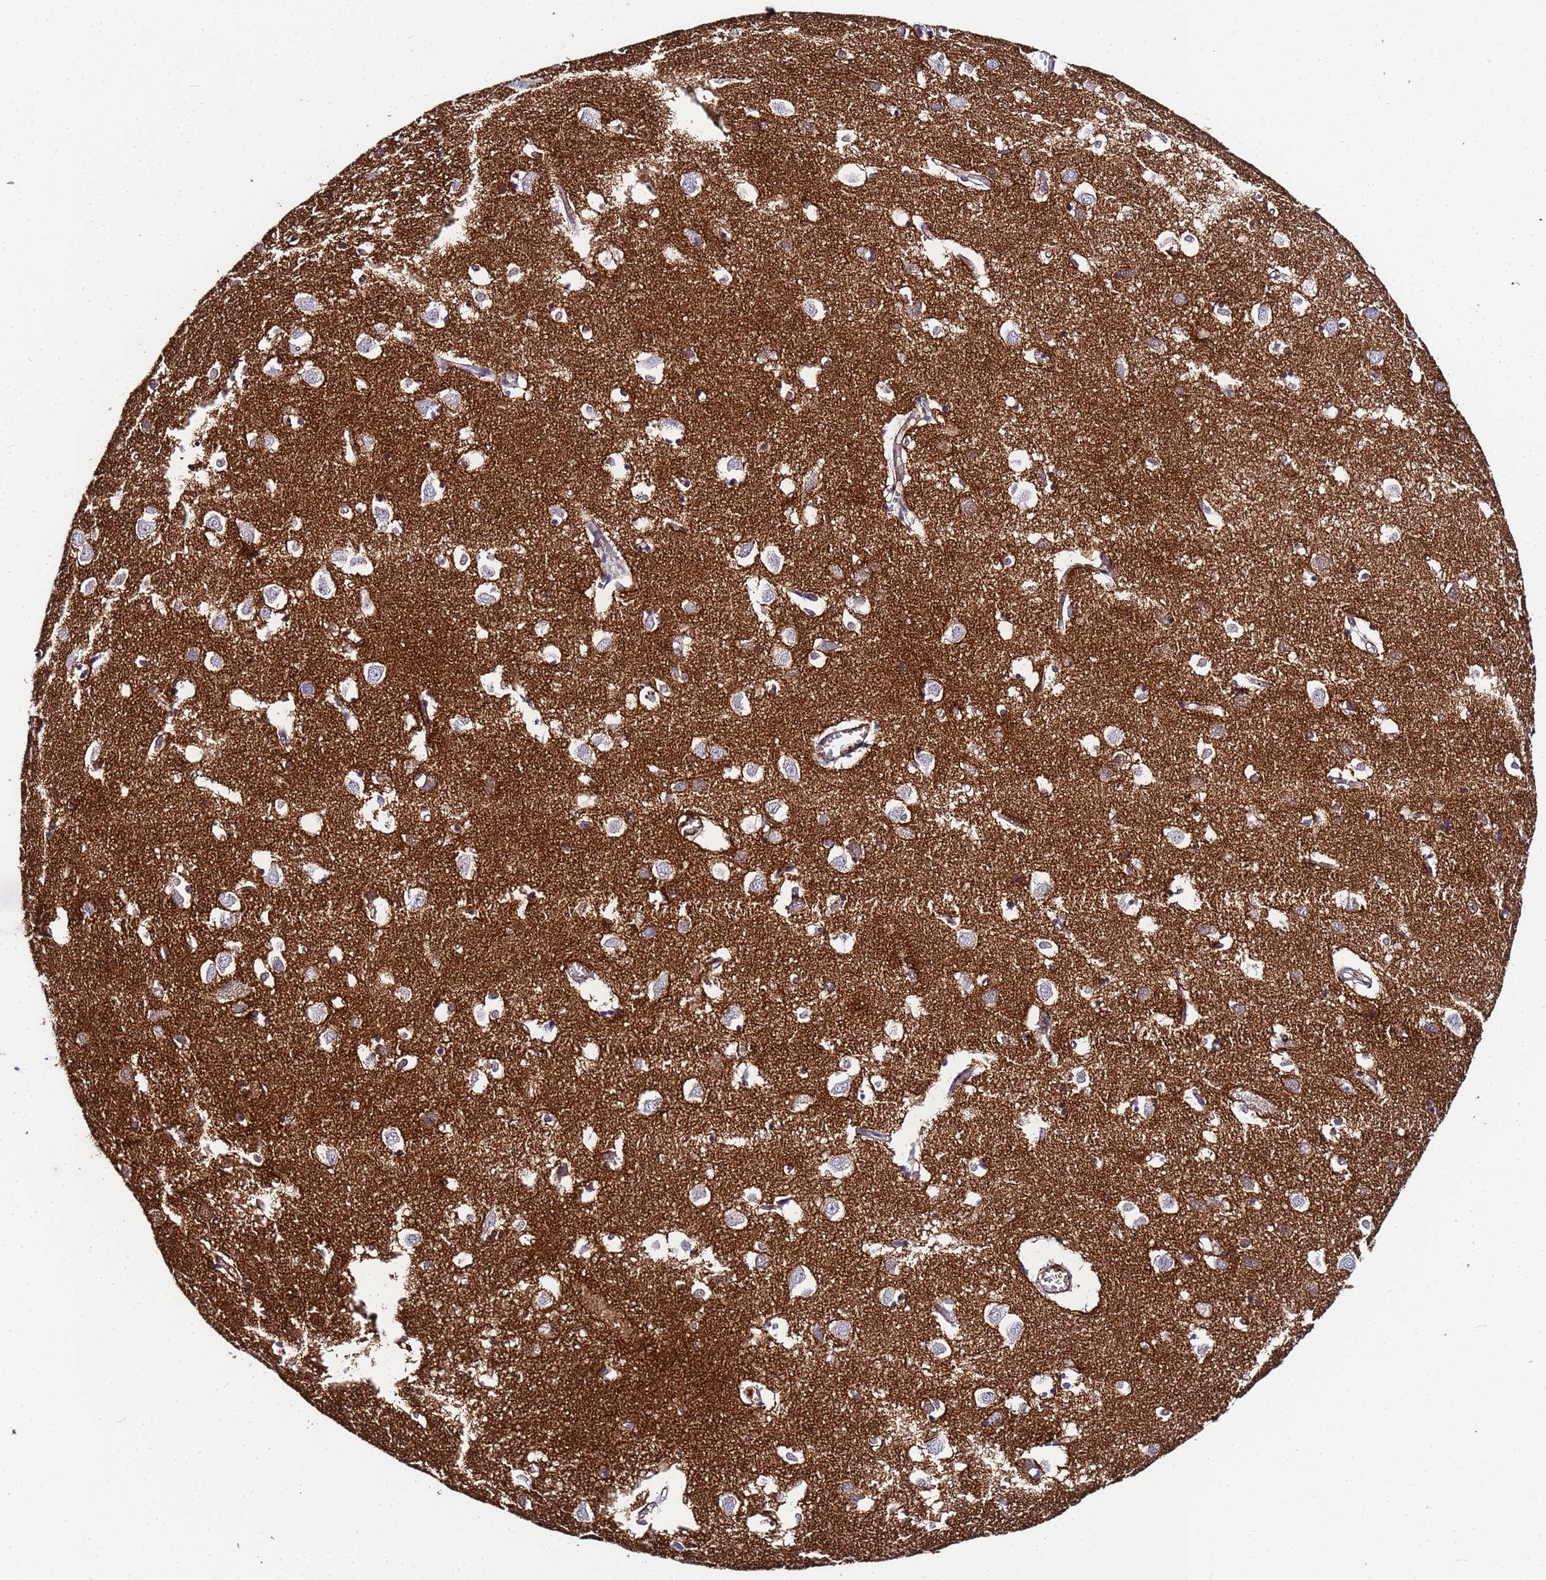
{"staining": {"intensity": "negative", "quantity": "none", "location": "none"}, "tissue": "caudate", "cell_type": "Glial cells", "image_type": "normal", "snomed": [{"axis": "morphology", "description": "Normal tissue, NOS"}, {"axis": "topography", "description": "Lateral ventricle wall"}], "caption": "High power microscopy histopathology image of an immunohistochemistry photomicrograph of unremarkable caudate, revealing no significant expression in glial cells.", "gene": "SLC25A37", "patient": {"sex": "male", "age": 70}}